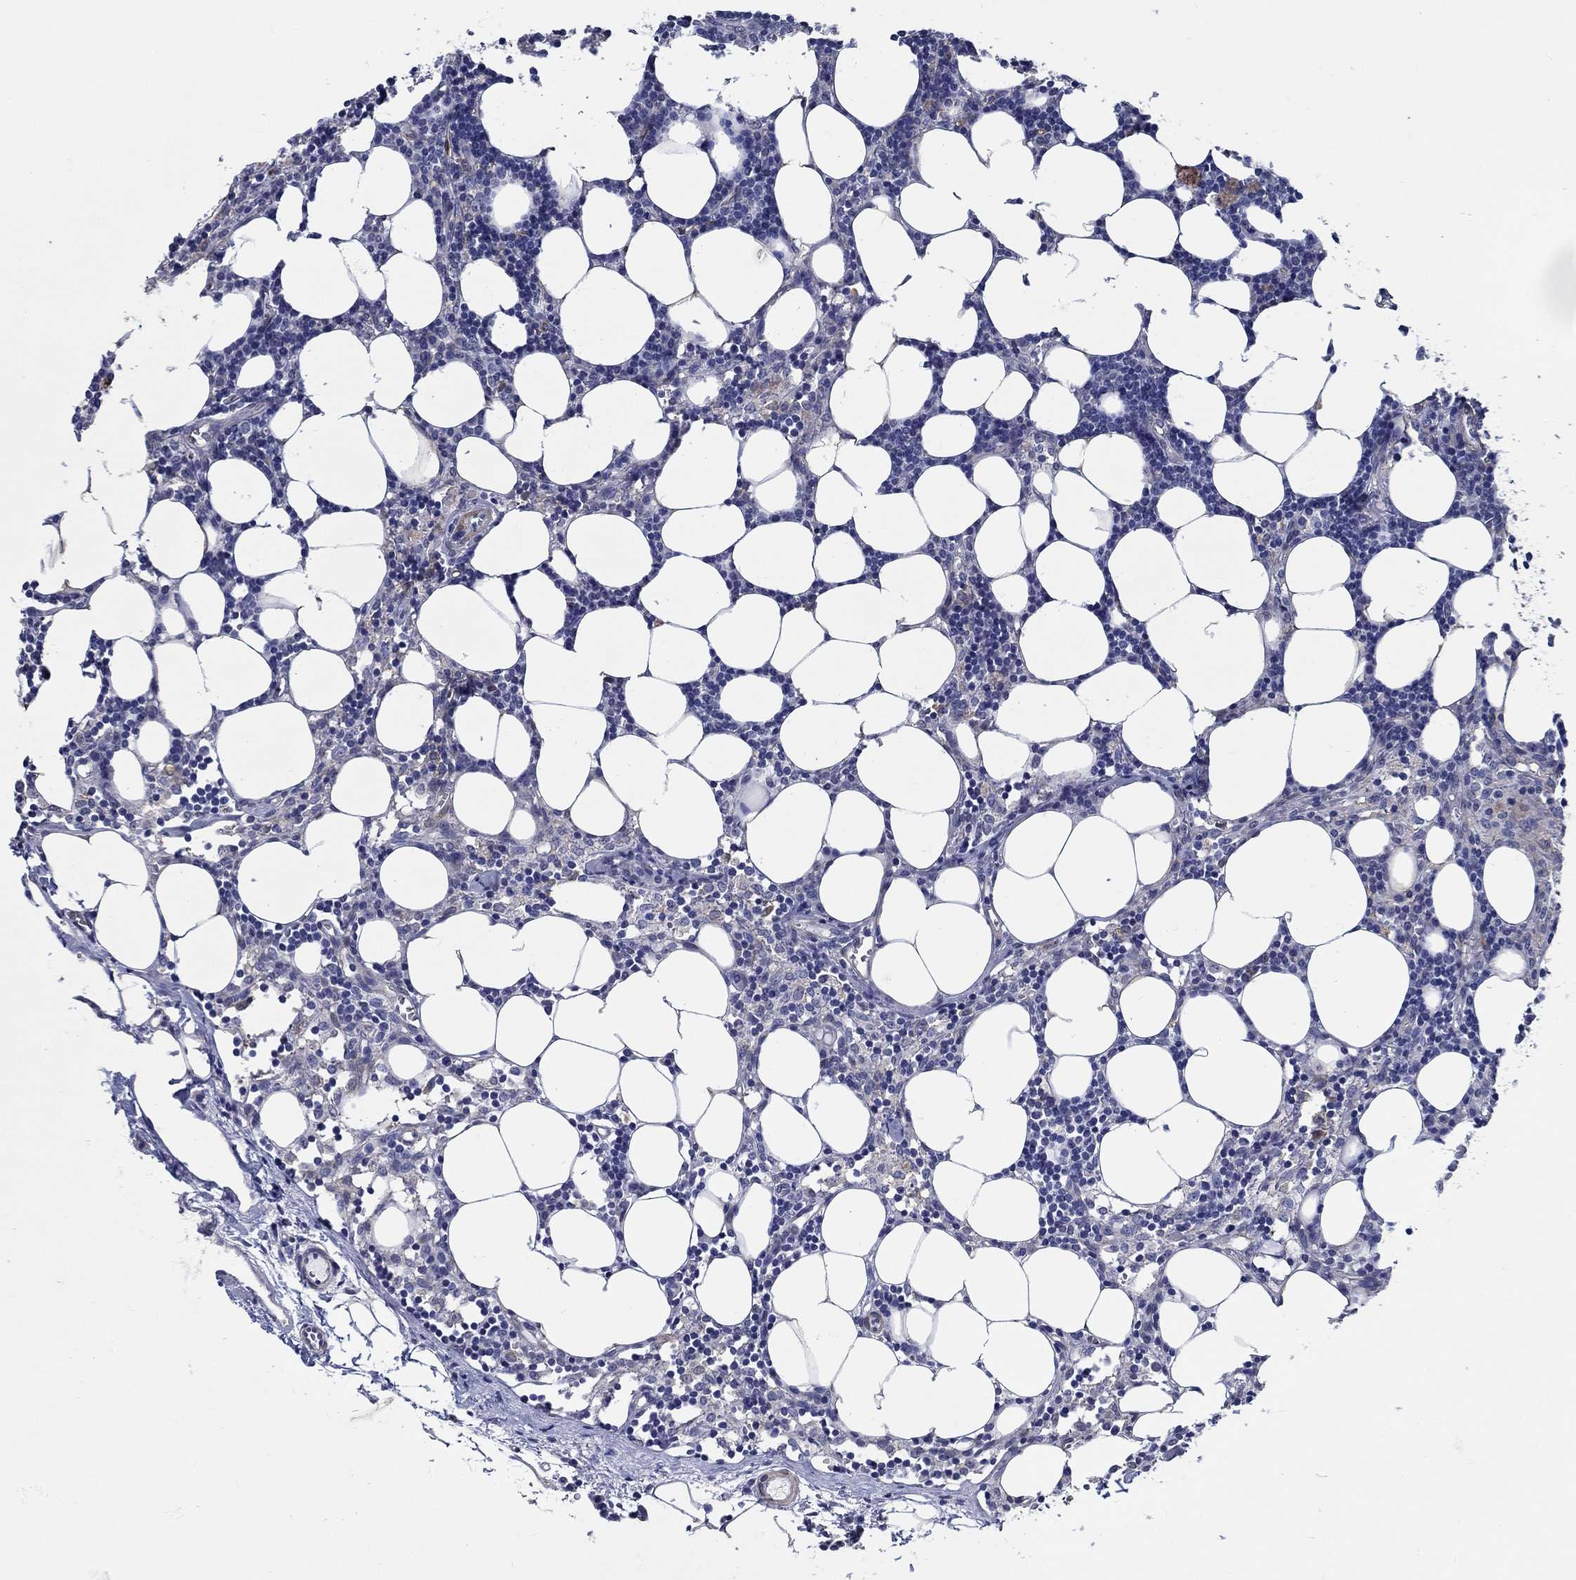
{"staining": {"intensity": "negative", "quantity": "none", "location": "none"}, "tissue": "lymph node", "cell_type": "Germinal center cells", "image_type": "normal", "snomed": [{"axis": "morphology", "description": "Normal tissue, NOS"}, {"axis": "topography", "description": "Lymph node"}], "caption": "The IHC photomicrograph has no significant positivity in germinal center cells of lymph node.", "gene": "PDE1B", "patient": {"sex": "female", "age": 52}}